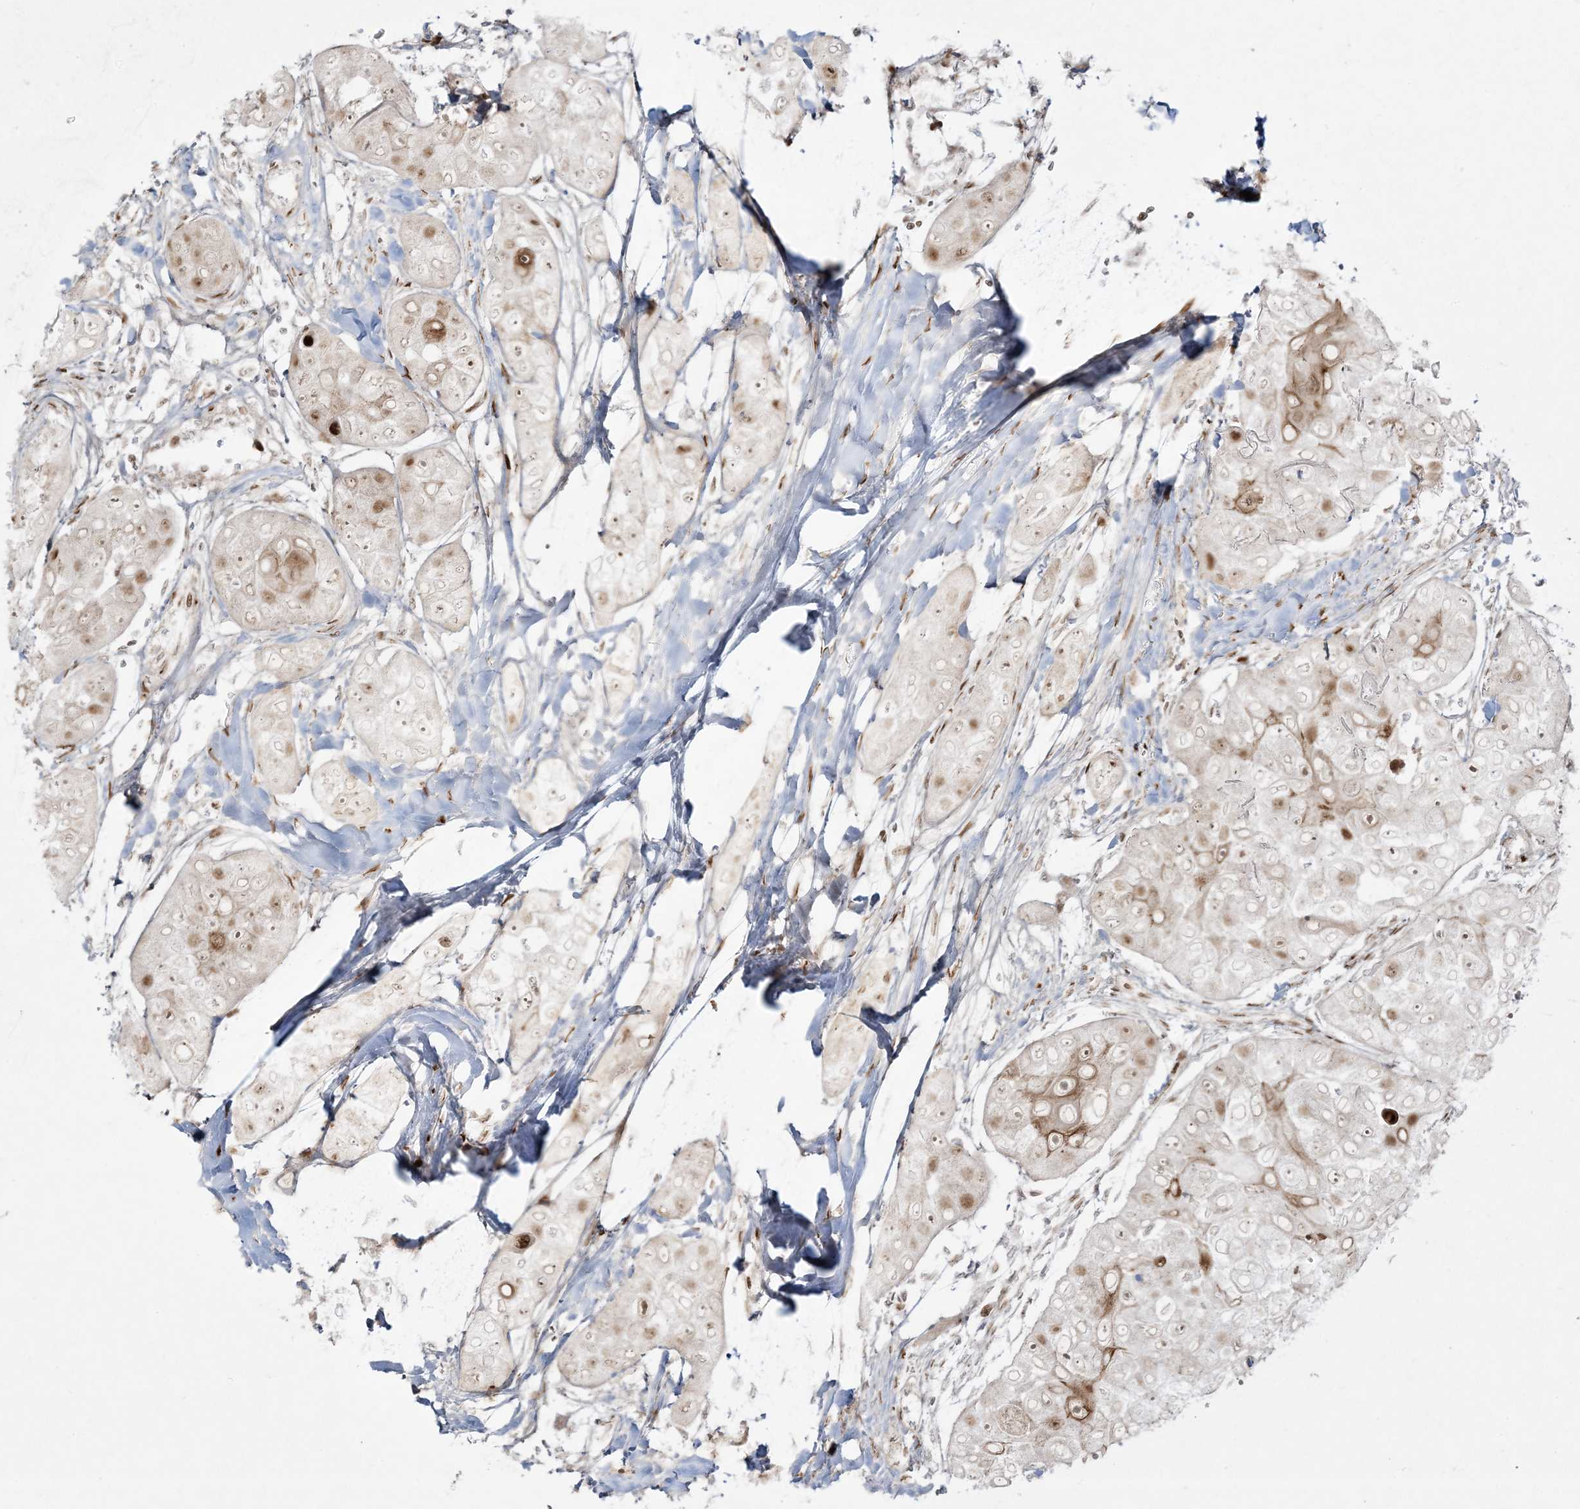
{"staining": {"intensity": "strong", "quantity": "<25%", "location": "nuclear"}, "tissue": "head and neck cancer", "cell_type": "Tumor cells", "image_type": "cancer", "snomed": [{"axis": "morphology", "description": "Normal tissue, NOS"}, {"axis": "morphology", "description": "Squamous cell carcinoma, NOS"}, {"axis": "topography", "description": "Skeletal muscle"}, {"axis": "topography", "description": "Head-Neck"}], "caption": "Head and neck squamous cell carcinoma was stained to show a protein in brown. There is medium levels of strong nuclear expression in about <25% of tumor cells.", "gene": "RBM10", "patient": {"sex": "male", "age": 51}}